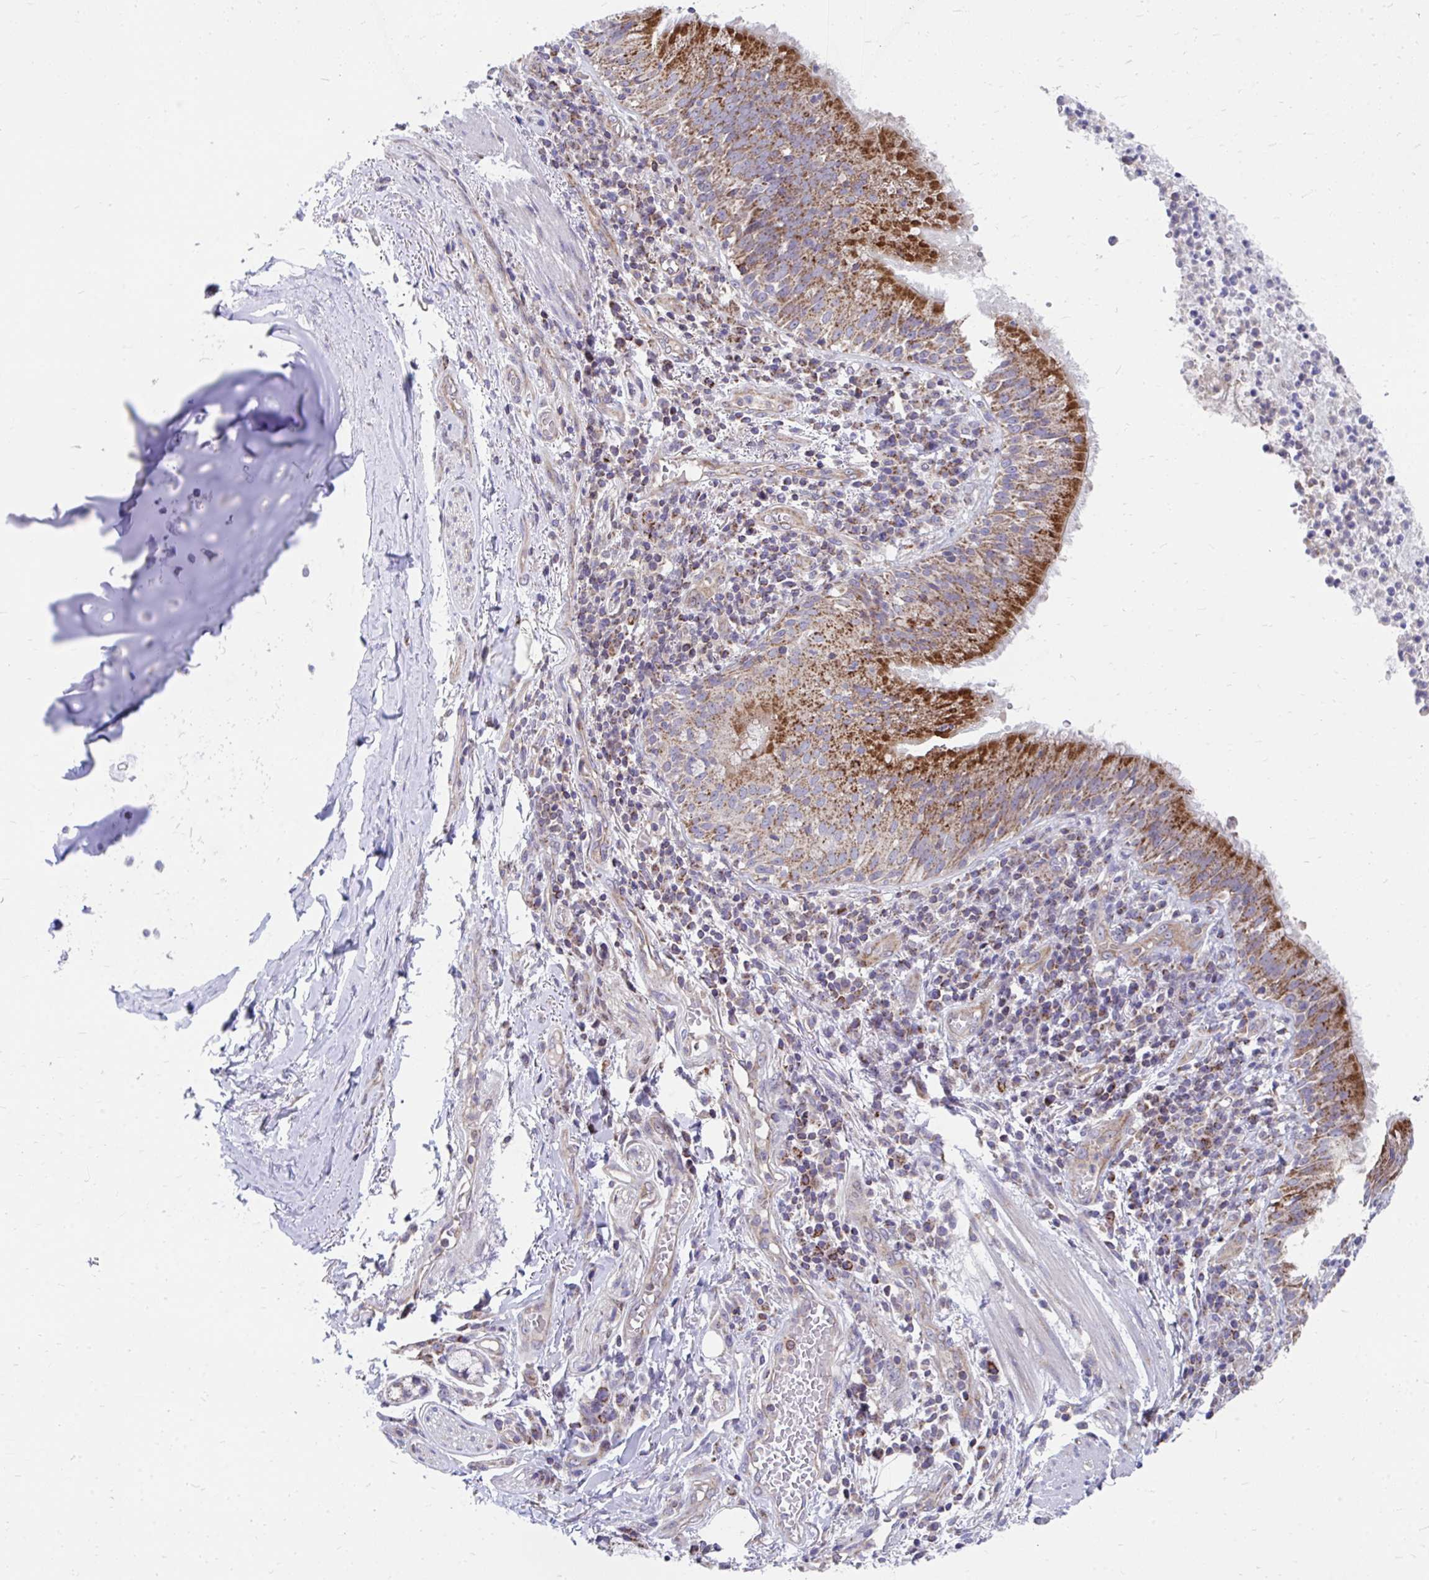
{"staining": {"intensity": "strong", "quantity": ">75%", "location": "cytoplasmic/membranous"}, "tissue": "bronchus", "cell_type": "Respiratory epithelial cells", "image_type": "normal", "snomed": [{"axis": "morphology", "description": "Normal tissue, NOS"}, {"axis": "topography", "description": "Cartilage tissue"}, {"axis": "topography", "description": "Bronchus"}], "caption": "Immunohistochemistry (DAB) staining of benign bronchus reveals strong cytoplasmic/membranous protein positivity in approximately >75% of respiratory epithelial cells. (DAB (3,3'-diaminobenzidine) IHC, brown staining for protein, blue staining for nuclei).", "gene": "FHIP1B", "patient": {"sex": "male", "age": 56}}